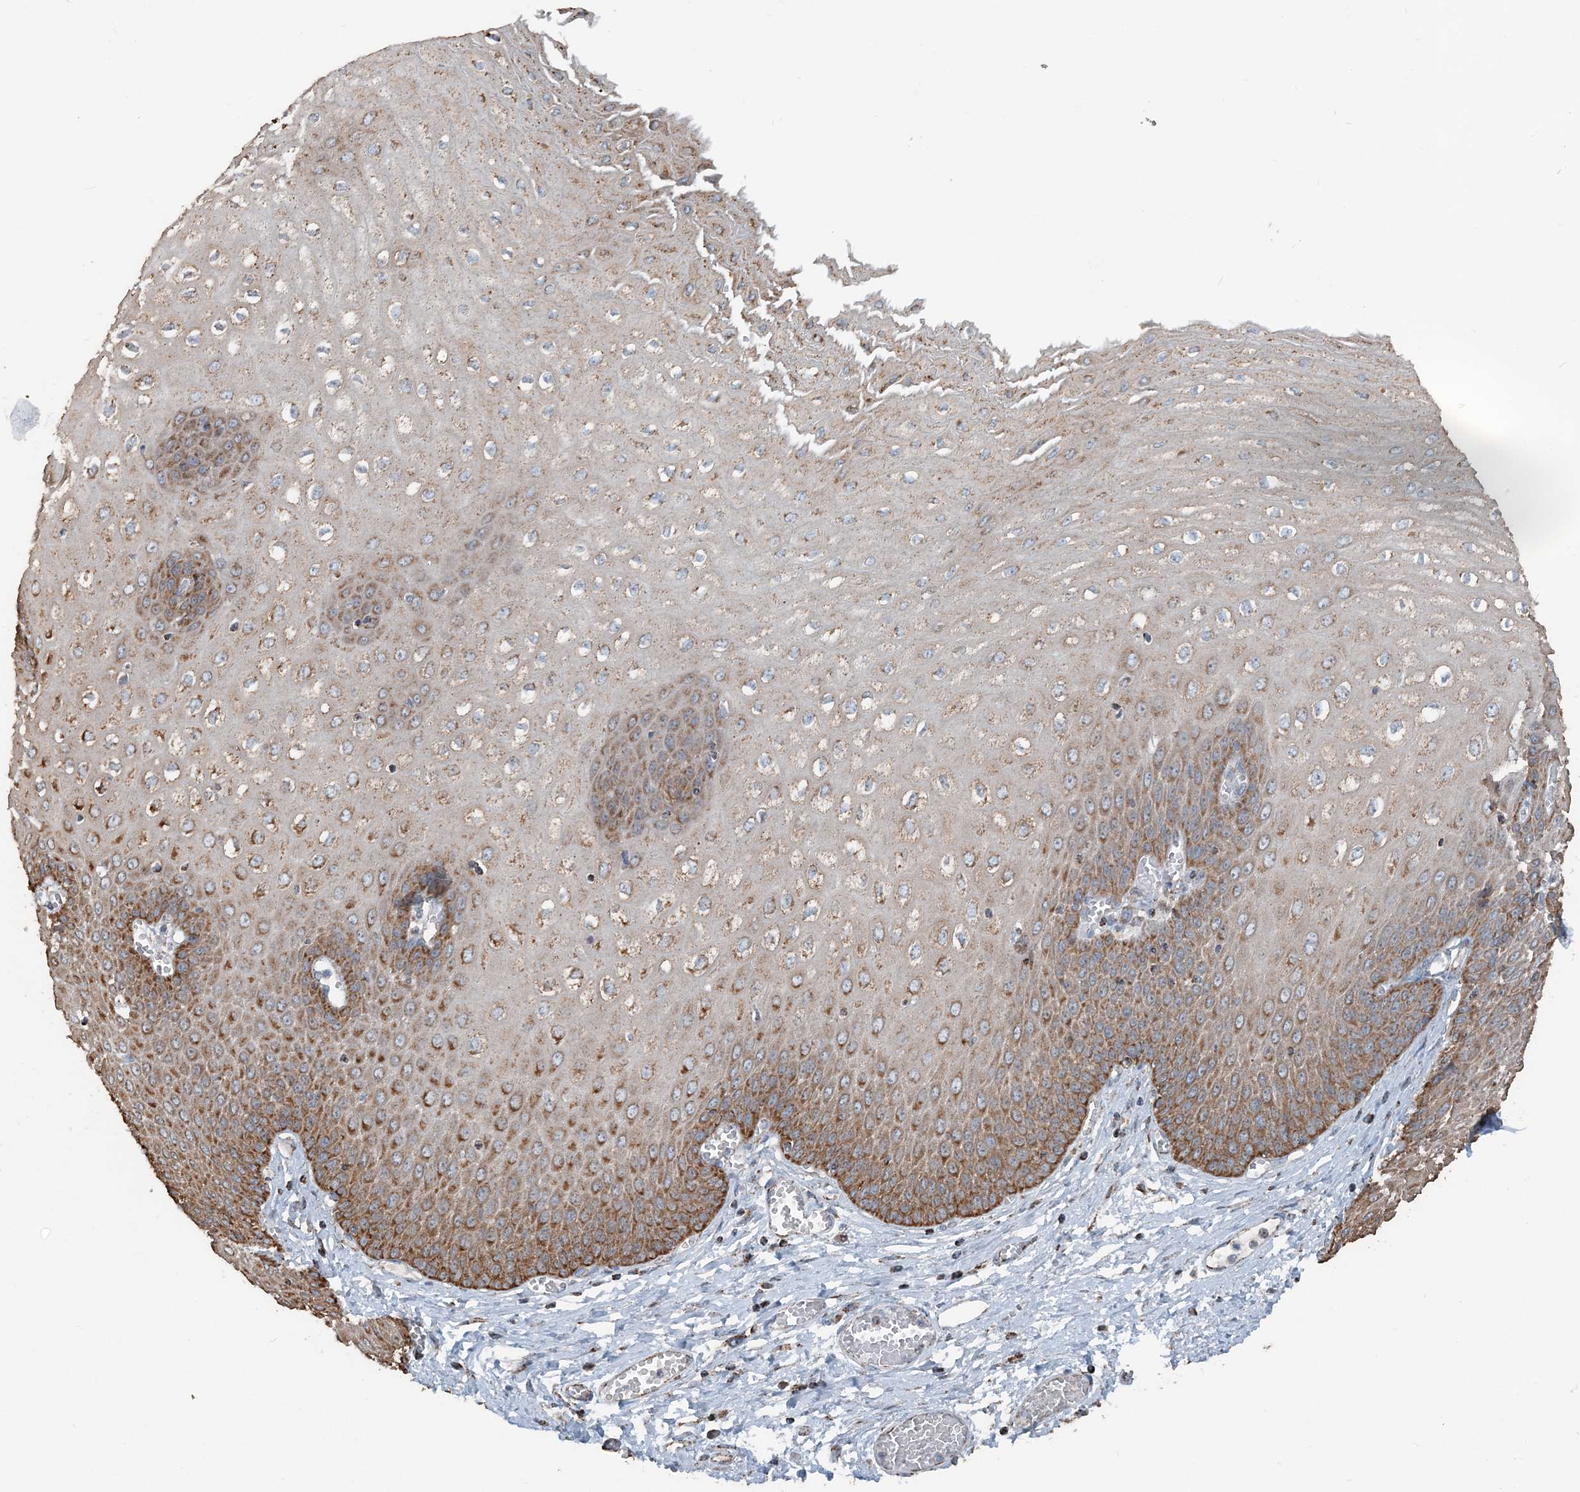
{"staining": {"intensity": "strong", "quantity": ">75%", "location": "cytoplasmic/membranous"}, "tissue": "esophagus", "cell_type": "Squamous epithelial cells", "image_type": "normal", "snomed": [{"axis": "morphology", "description": "Normal tissue, NOS"}, {"axis": "topography", "description": "Esophagus"}], "caption": "Immunohistochemistry (IHC) of benign esophagus demonstrates high levels of strong cytoplasmic/membranous staining in about >75% of squamous epithelial cells. (DAB = brown stain, brightfield microscopy at high magnification).", "gene": "SUCLG1", "patient": {"sex": "male", "age": 60}}